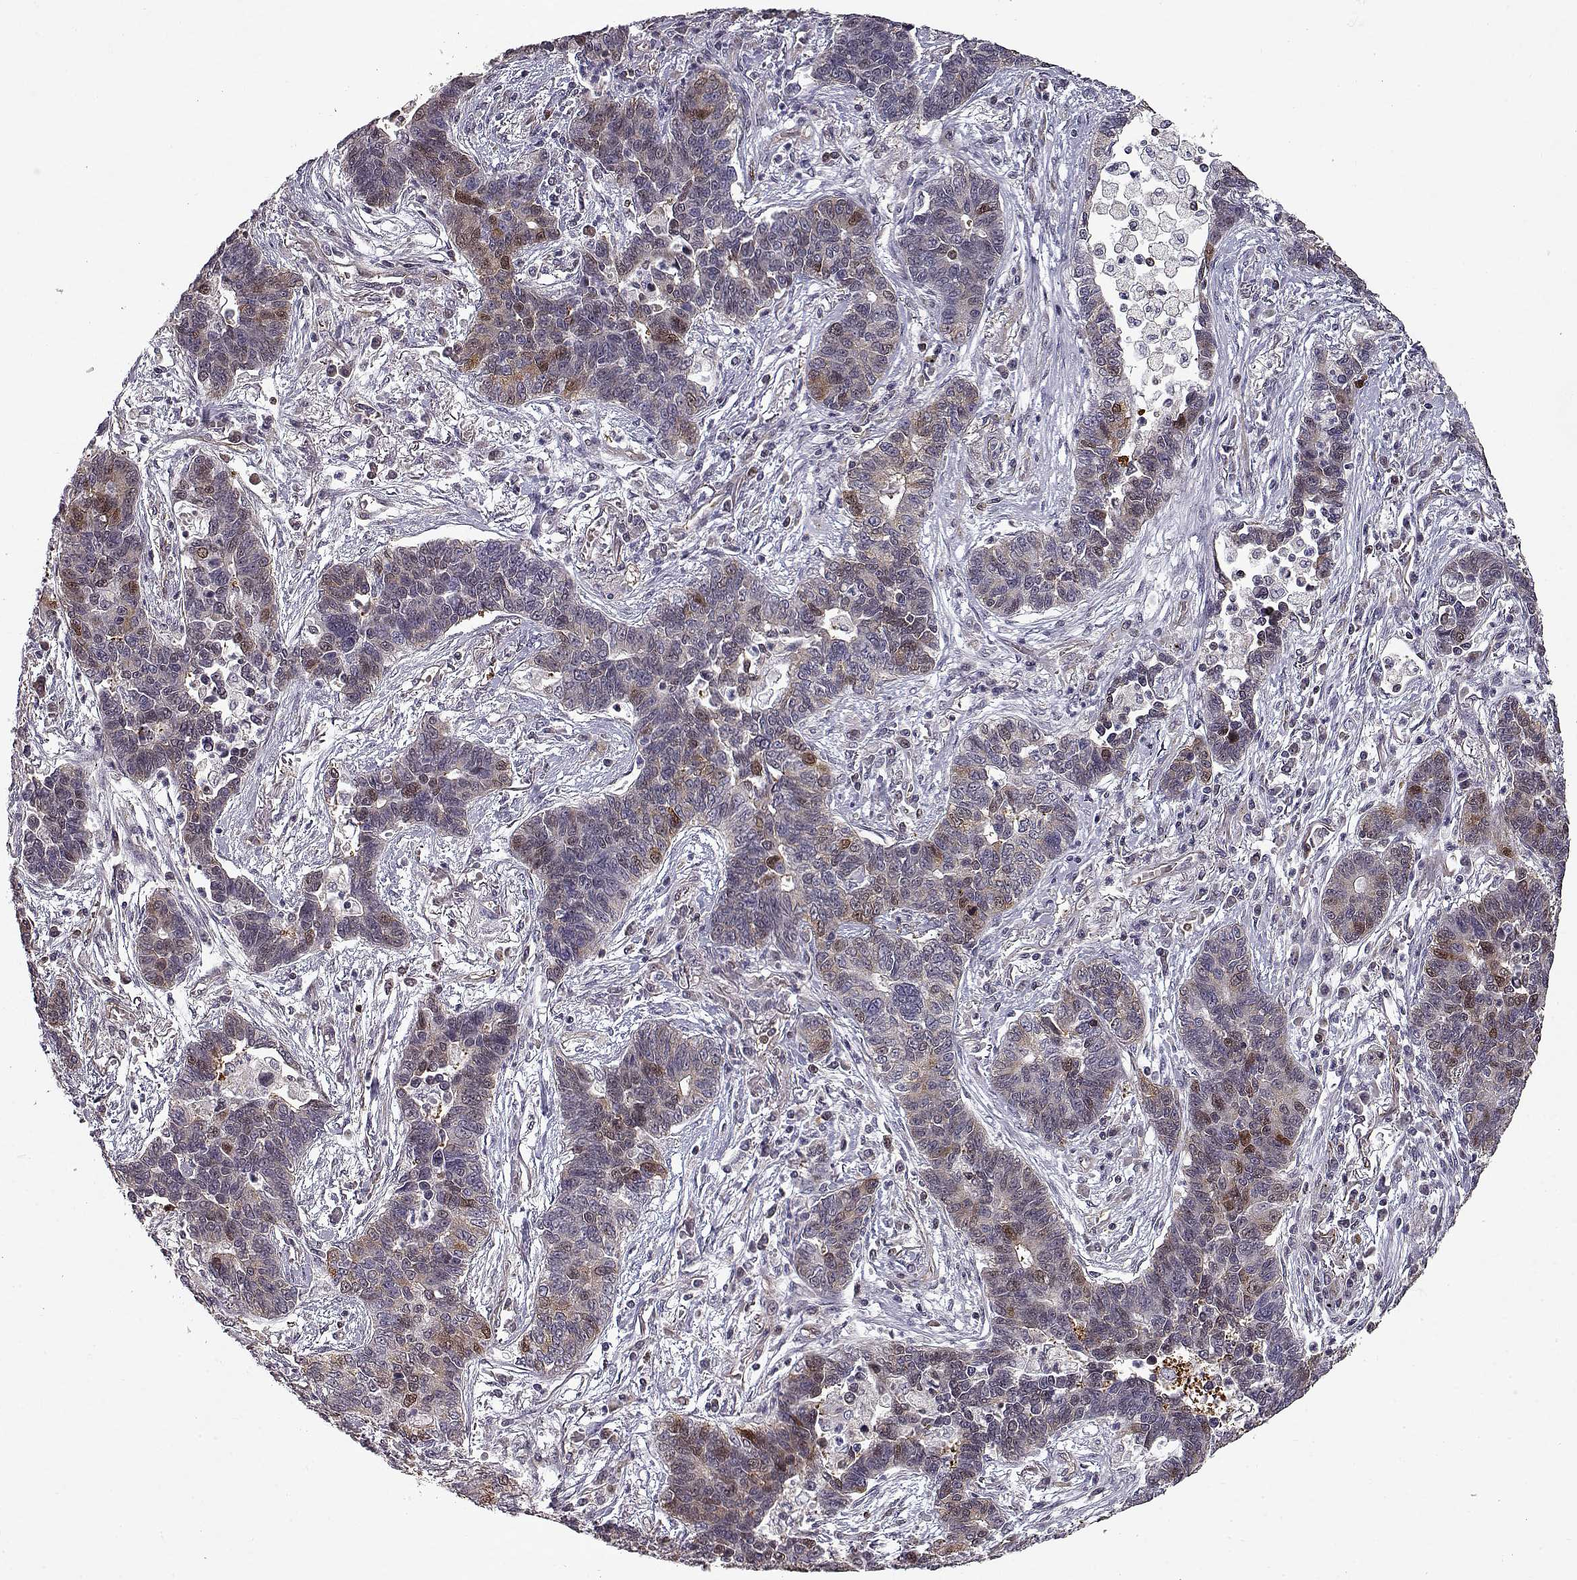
{"staining": {"intensity": "strong", "quantity": "<25%", "location": "nuclear"}, "tissue": "lung cancer", "cell_type": "Tumor cells", "image_type": "cancer", "snomed": [{"axis": "morphology", "description": "Adenocarcinoma, NOS"}, {"axis": "topography", "description": "Lung"}], "caption": "Strong nuclear expression is identified in about <25% of tumor cells in lung cancer.", "gene": "RANBP1", "patient": {"sex": "female", "age": 57}}